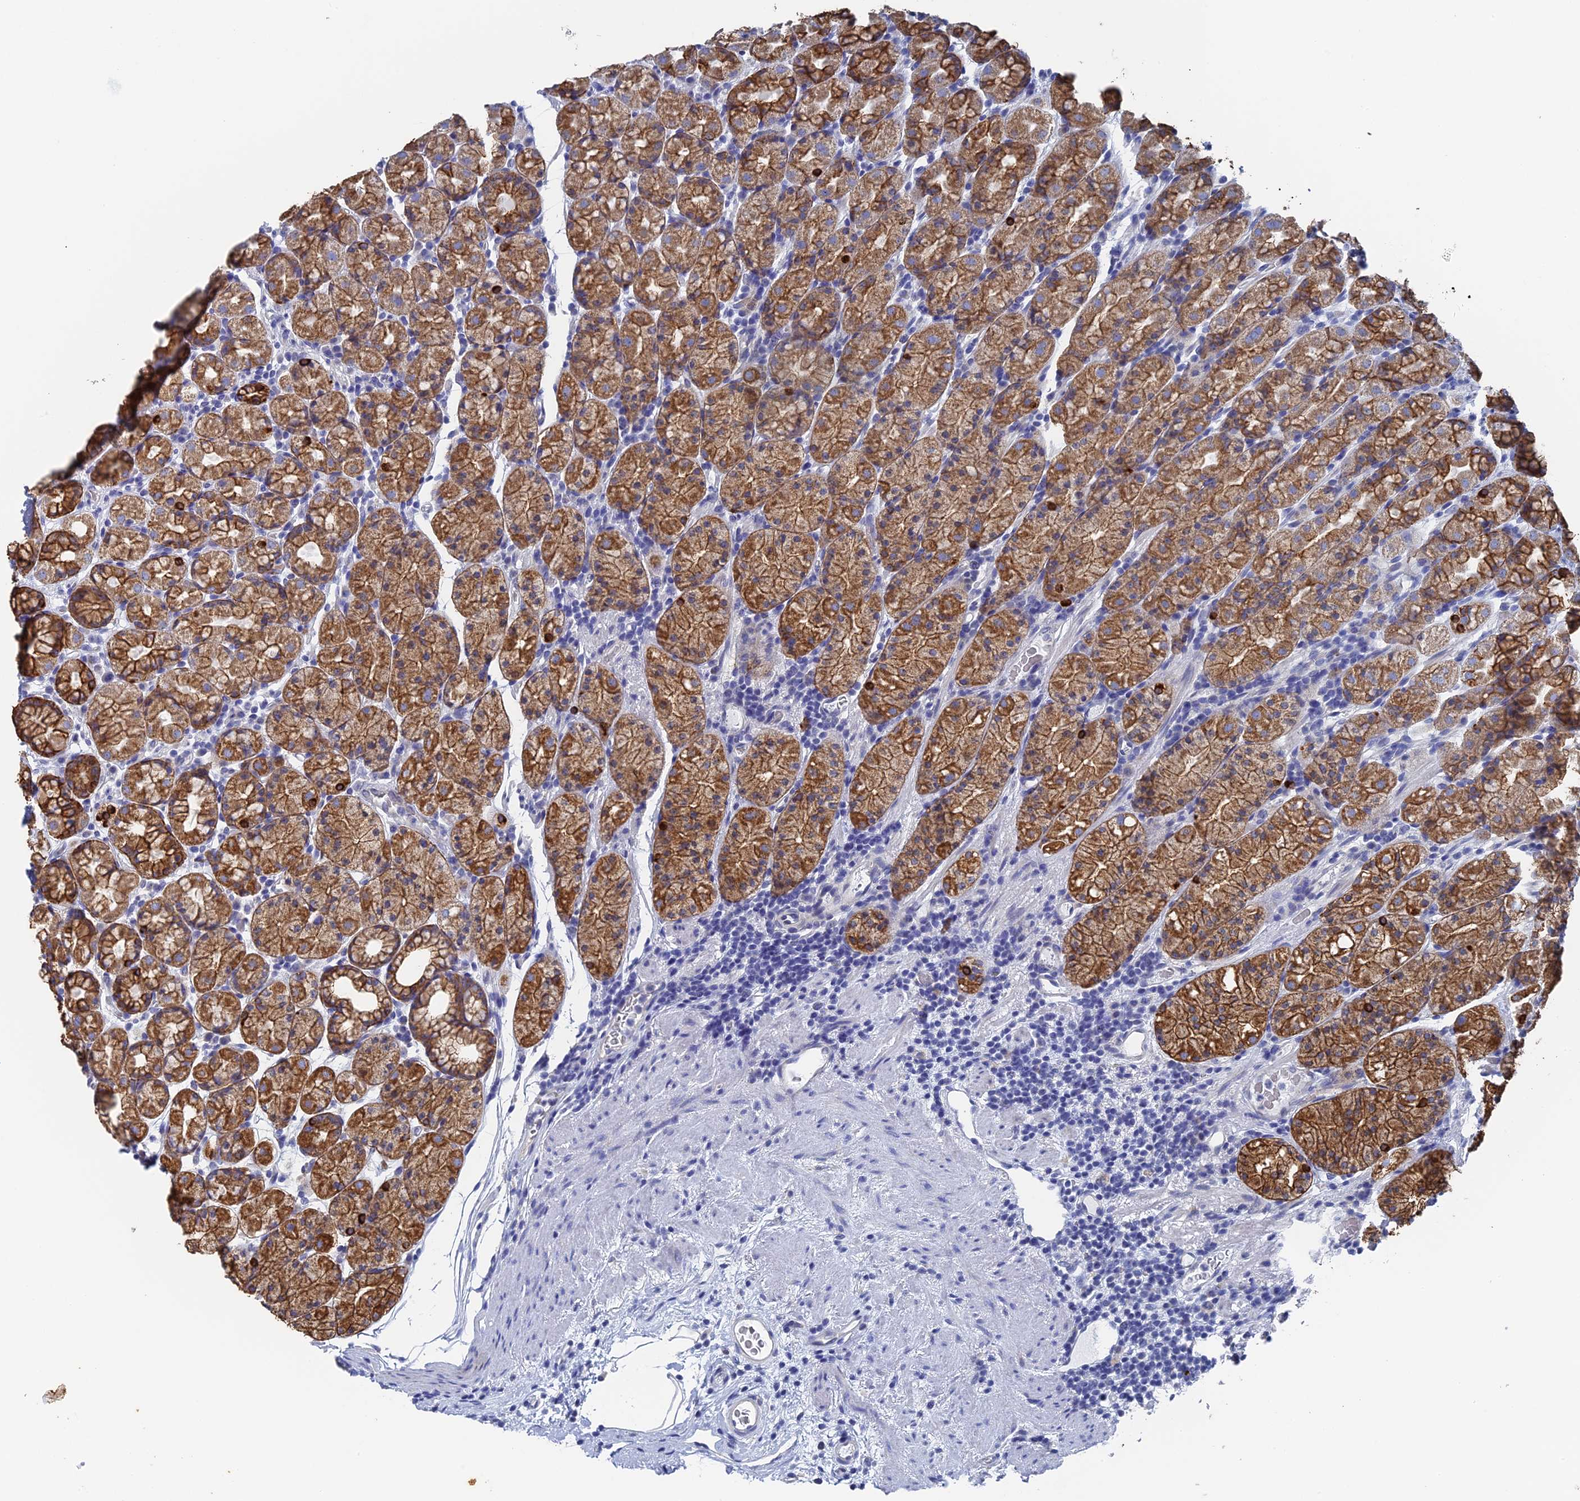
{"staining": {"intensity": "strong", "quantity": ">75%", "location": "cytoplasmic/membranous"}, "tissue": "stomach", "cell_type": "Glandular cells", "image_type": "normal", "snomed": [{"axis": "morphology", "description": "Normal tissue, NOS"}, {"axis": "topography", "description": "Stomach, upper"}, {"axis": "topography", "description": "Stomach, lower"}, {"axis": "topography", "description": "Small intestine"}], "caption": "Immunohistochemical staining of unremarkable human stomach reveals >75% levels of strong cytoplasmic/membranous protein expression in about >75% of glandular cells. Using DAB (3,3'-diaminobenzidine) (brown) and hematoxylin (blue) stains, captured at high magnification using brightfield microscopy.", "gene": "SRFBP1", "patient": {"sex": "male", "age": 68}}